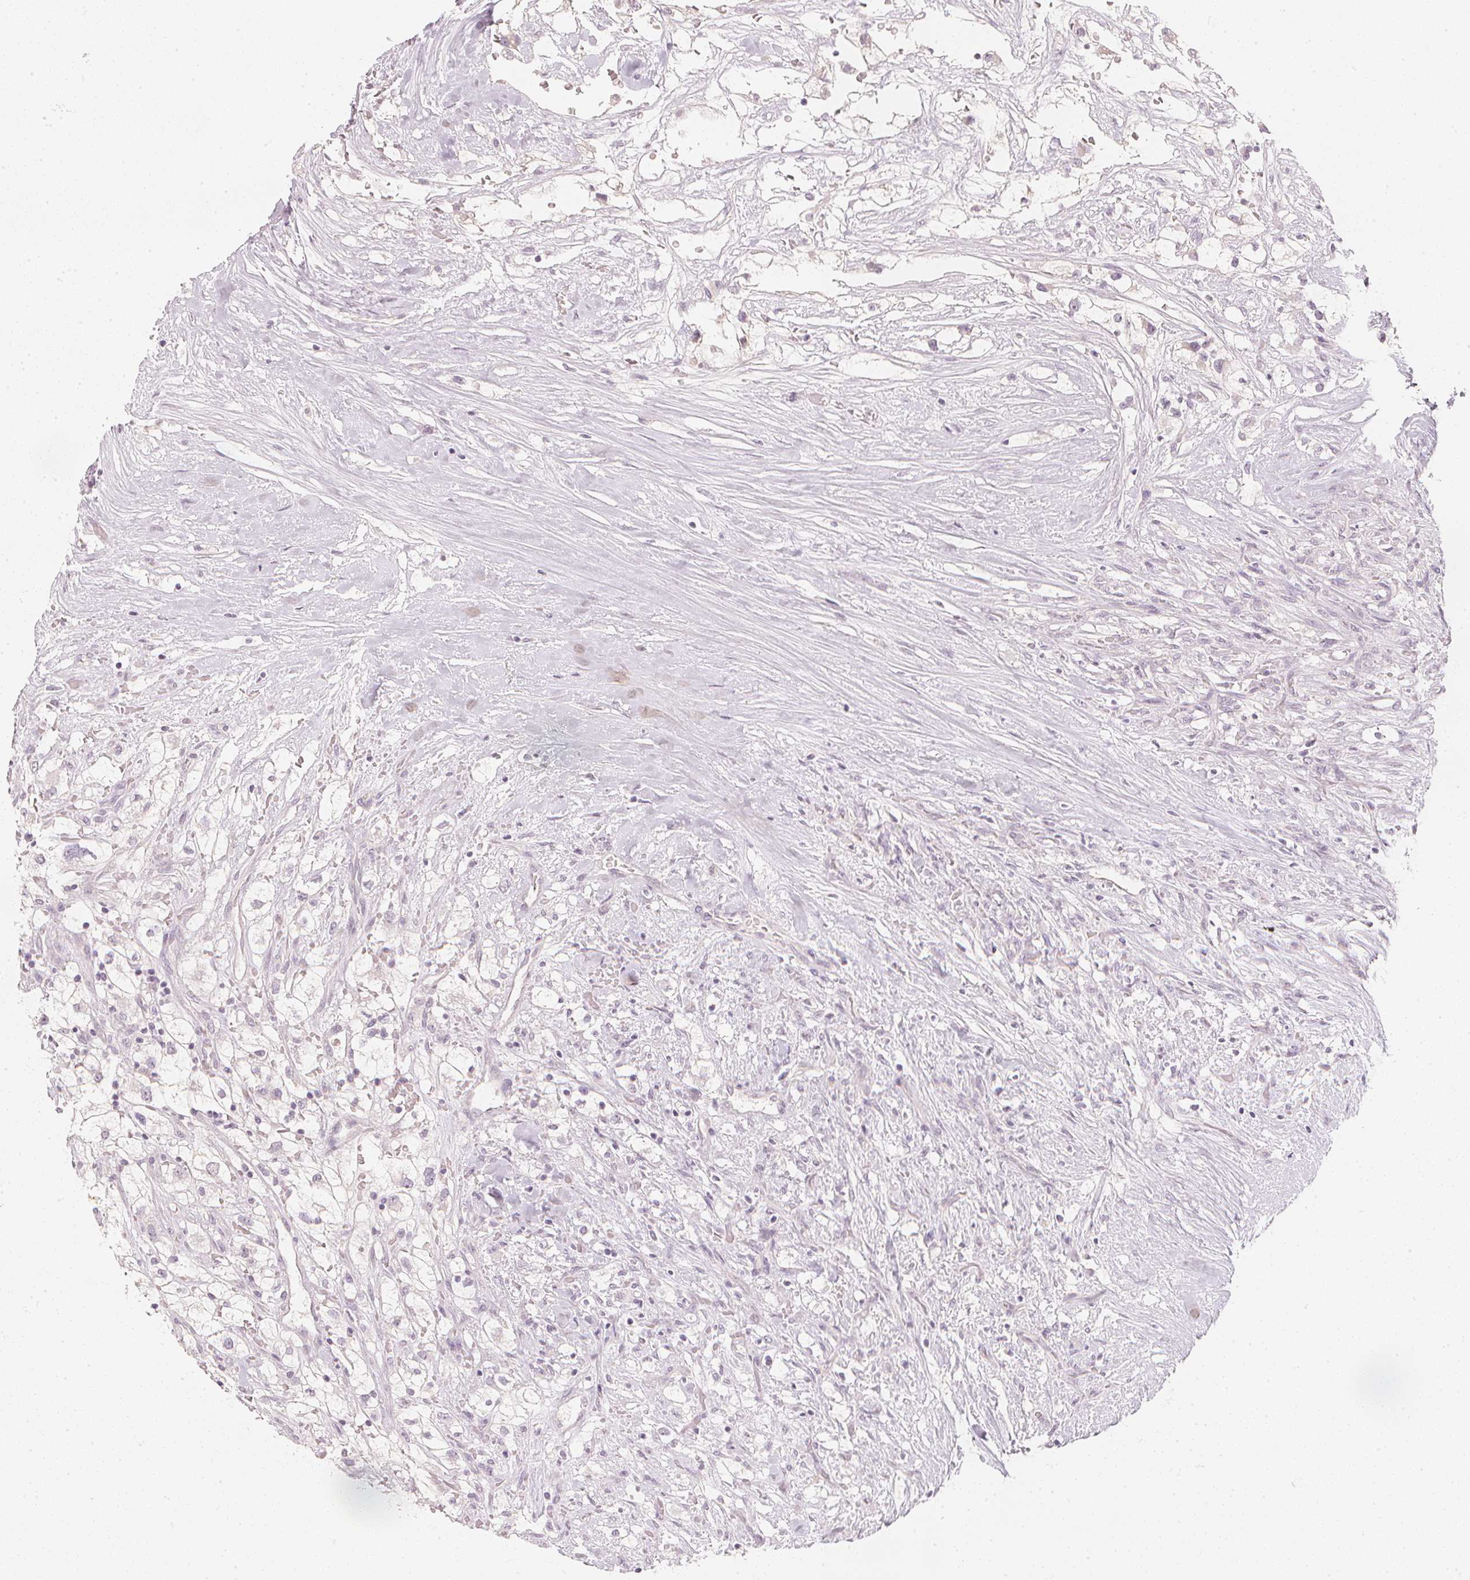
{"staining": {"intensity": "negative", "quantity": "none", "location": "none"}, "tissue": "renal cancer", "cell_type": "Tumor cells", "image_type": "cancer", "snomed": [{"axis": "morphology", "description": "Adenocarcinoma, NOS"}, {"axis": "topography", "description": "Kidney"}], "caption": "This is an immunohistochemistry photomicrograph of renal cancer. There is no positivity in tumor cells.", "gene": "CALB1", "patient": {"sex": "male", "age": 59}}